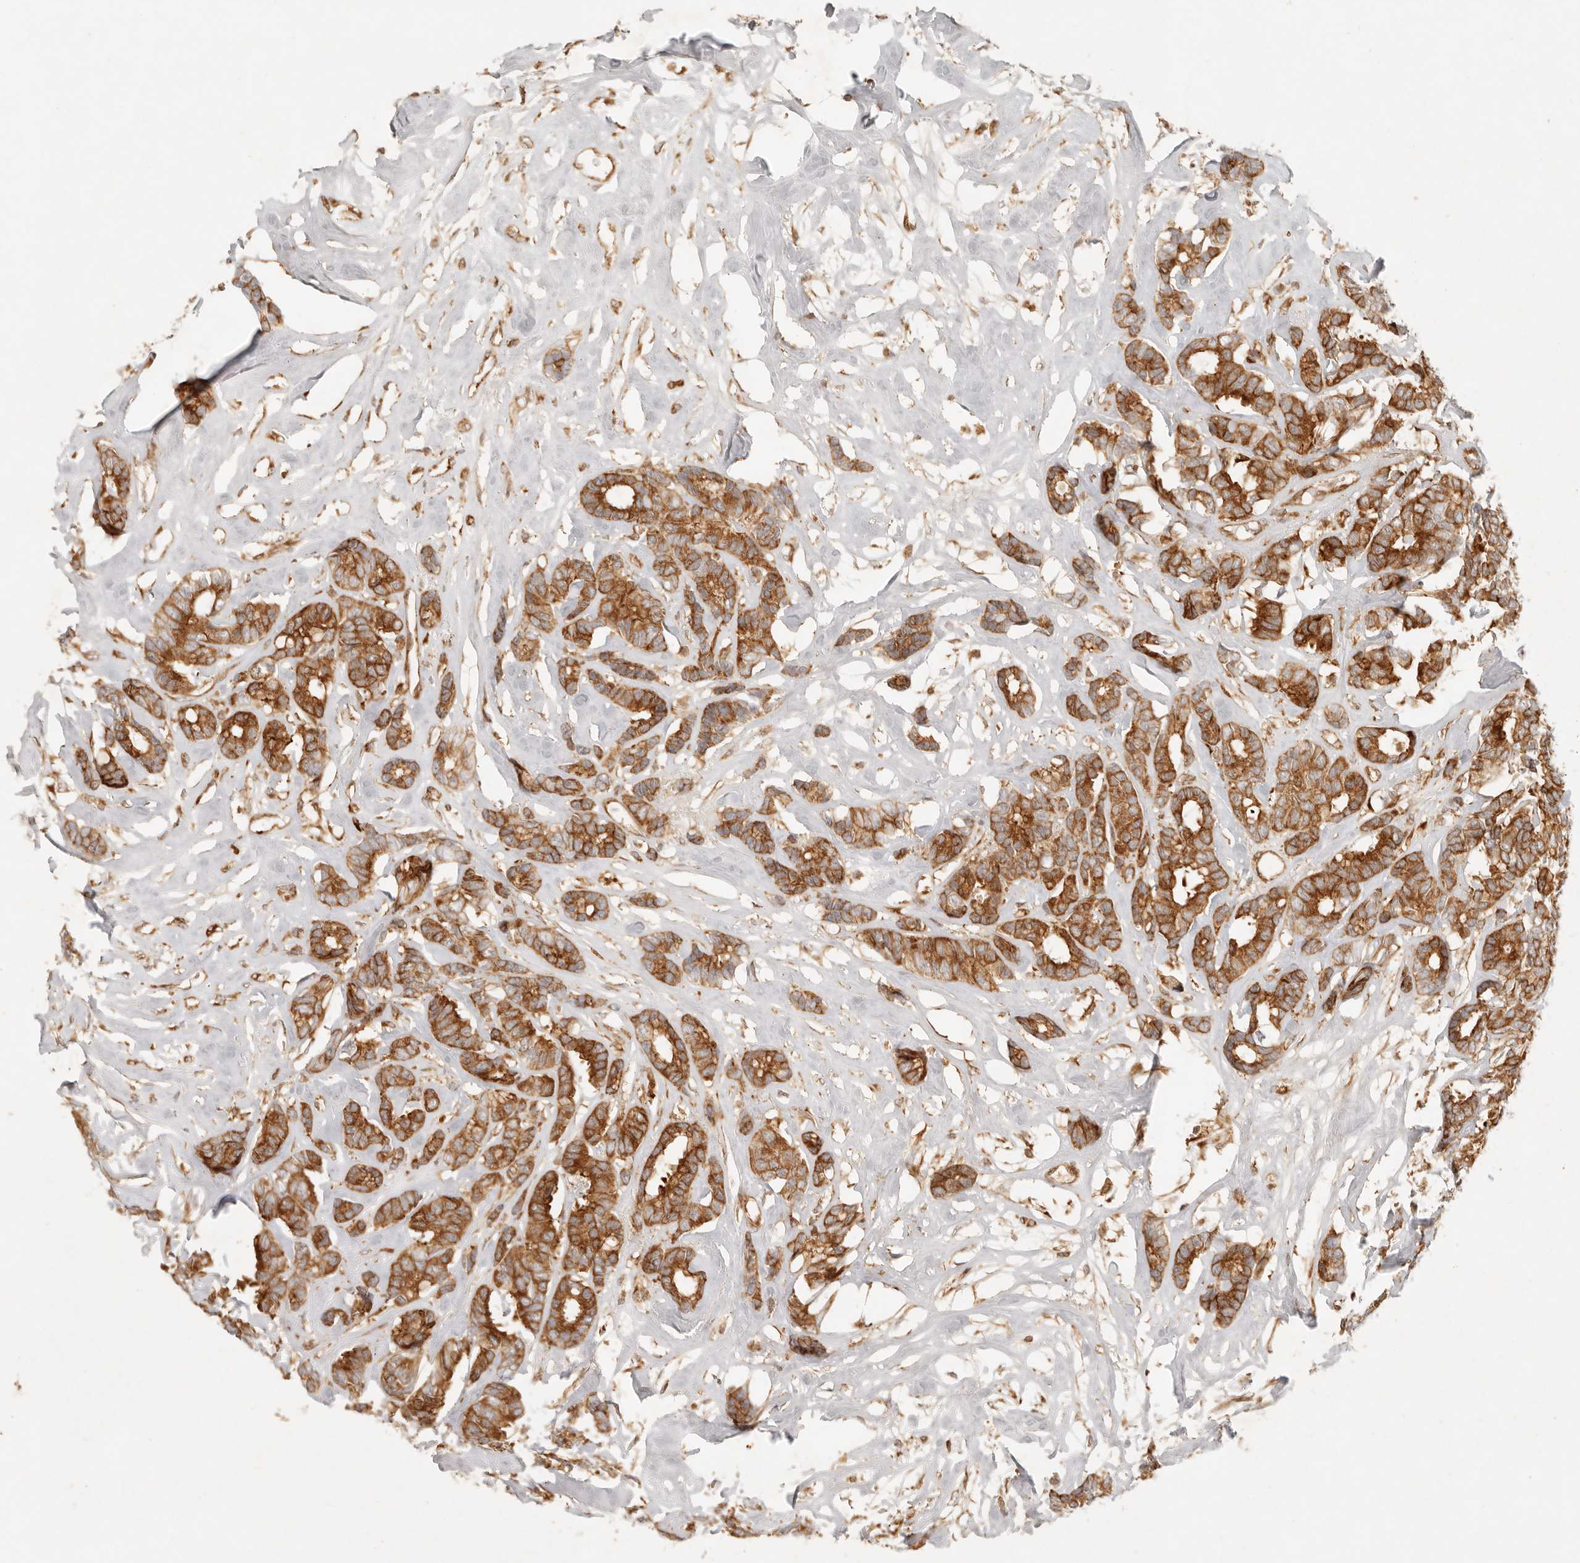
{"staining": {"intensity": "moderate", "quantity": ">75%", "location": "cytoplasmic/membranous"}, "tissue": "breast cancer", "cell_type": "Tumor cells", "image_type": "cancer", "snomed": [{"axis": "morphology", "description": "Duct carcinoma"}, {"axis": "topography", "description": "Breast"}], "caption": "DAB immunohistochemical staining of human breast cancer (invasive ductal carcinoma) demonstrates moderate cytoplasmic/membranous protein expression in about >75% of tumor cells. The staining was performed using DAB (3,3'-diaminobenzidine) to visualize the protein expression in brown, while the nuclei were stained in blue with hematoxylin (Magnification: 20x).", "gene": "KLHL38", "patient": {"sex": "female", "age": 87}}